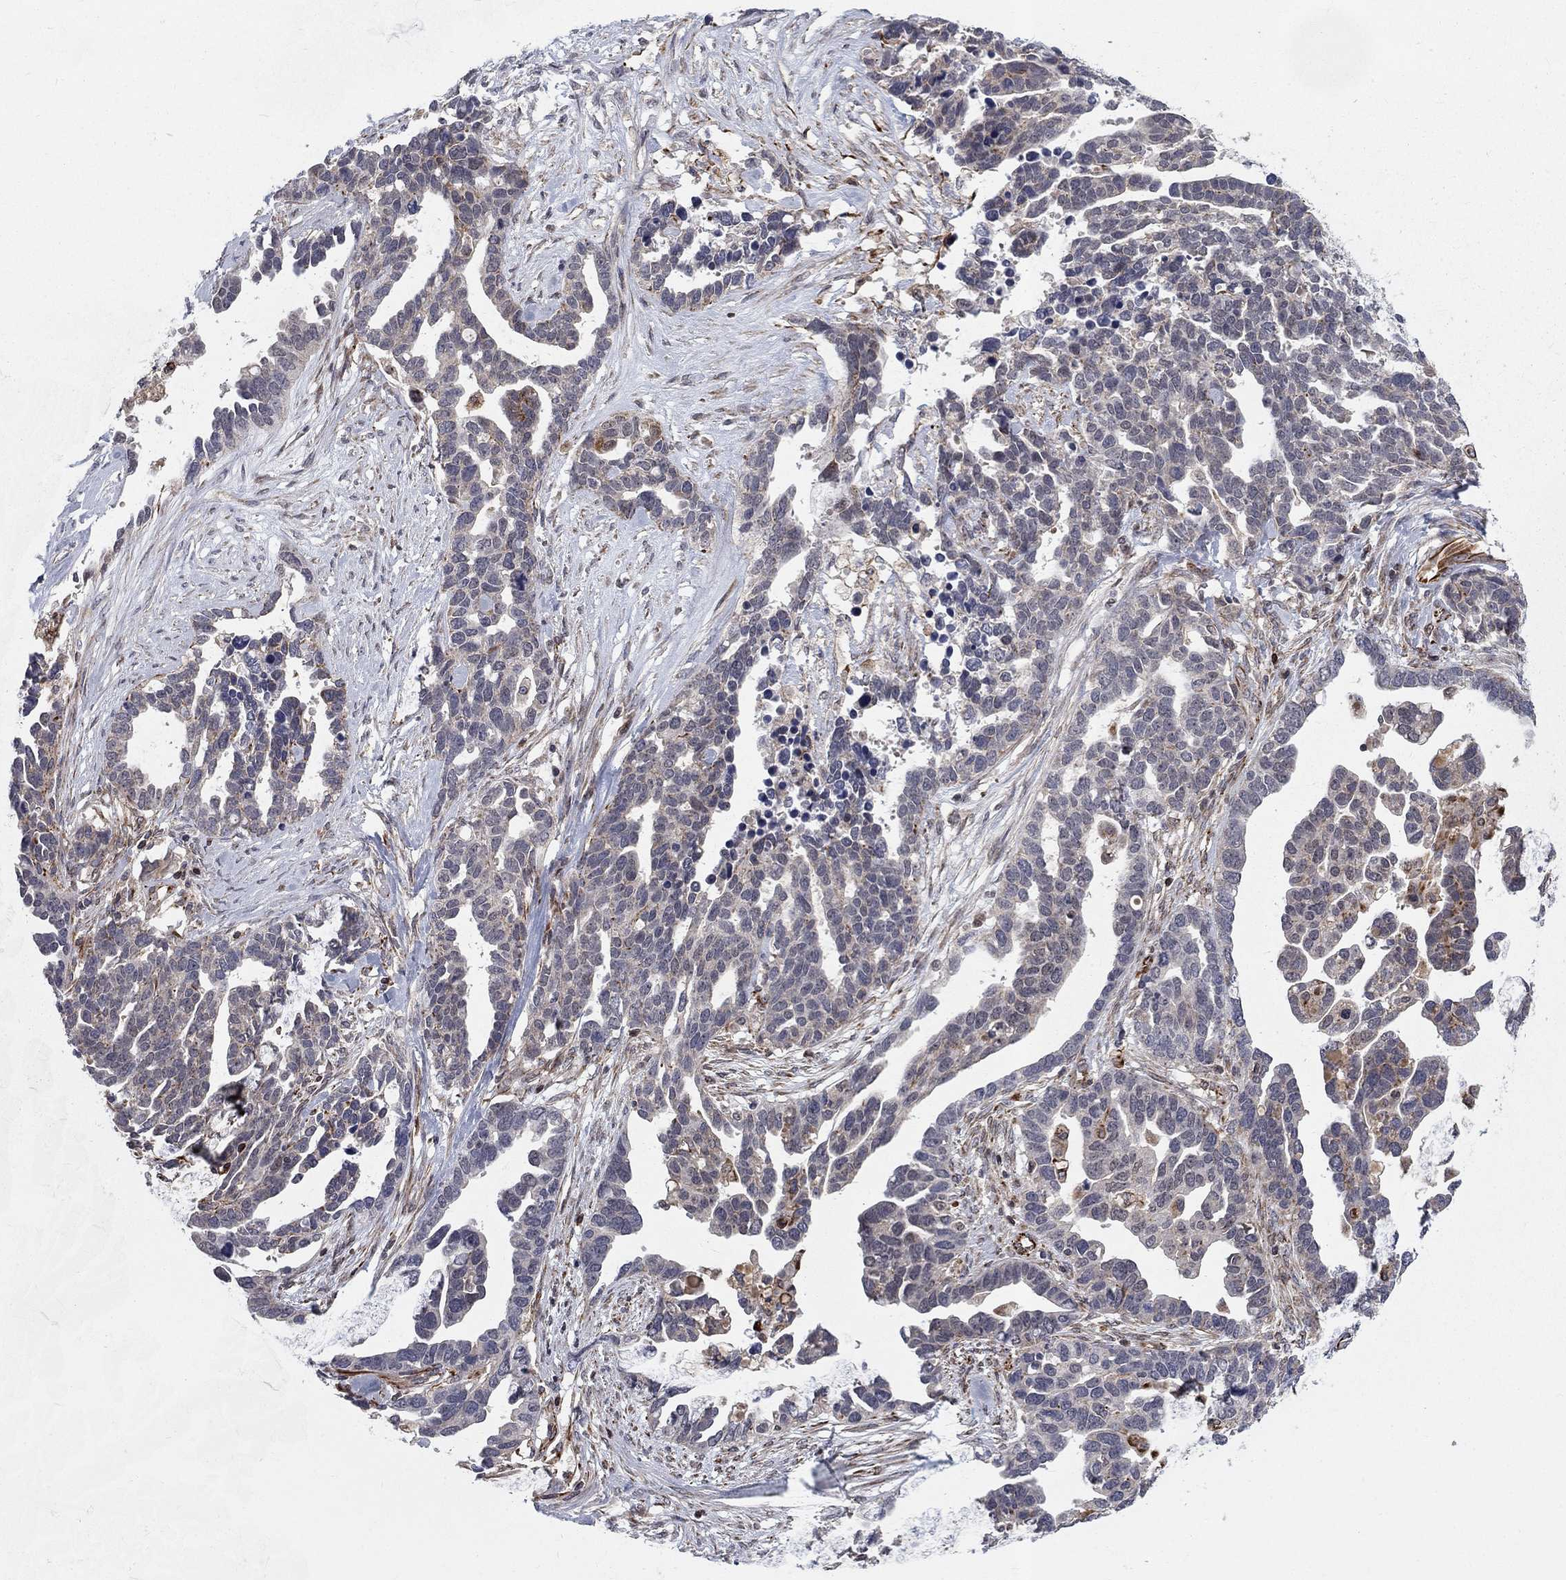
{"staining": {"intensity": "weak", "quantity": "<25%", "location": "nuclear"}, "tissue": "ovarian cancer", "cell_type": "Tumor cells", "image_type": "cancer", "snomed": [{"axis": "morphology", "description": "Cystadenocarcinoma, serous, NOS"}, {"axis": "topography", "description": "Ovary"}], "caption": "High power microscopy histopathology image of an immunohistochemistry micrograph of ovarian serous cystadenocarcinoma, revealing no significant staining in tumor cells.", "gene": "MSRA", "patient": {"sex": "female", "age": 54}}